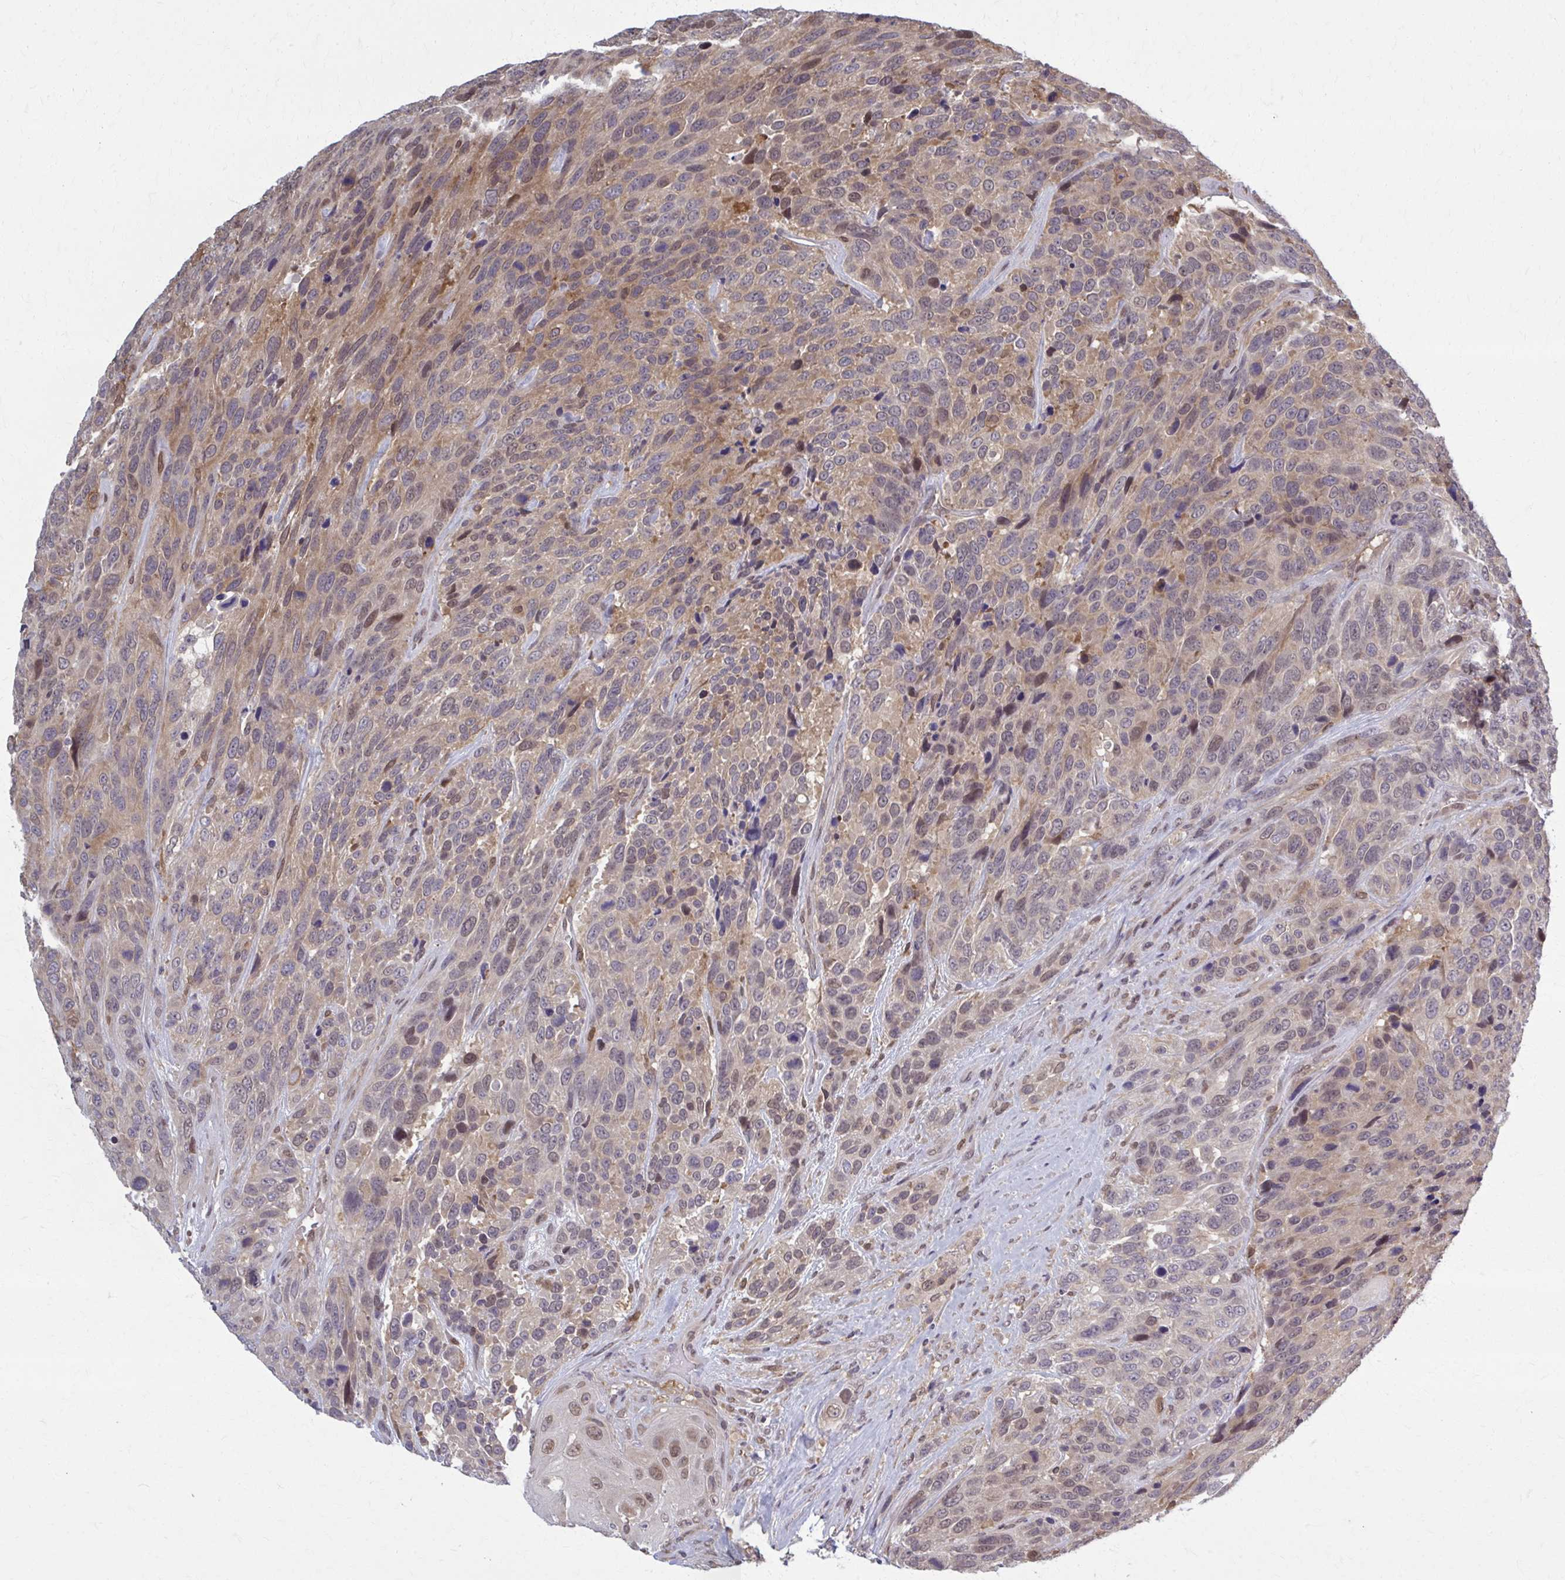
{"staining": {"intensity": "weak", "quantity": "25%-75%", "location": "cytoplasmic/membranous,nuclear"}, "tissue": "urothelial cancer", "cell_type": "Tumor cells", "image_type": "cancer", "snomed": [{"axis": "morphology", "description": "Urothelial carcinoma, High grade"}, {"axis": "topography", "description": "Urinary bladder"}], "caption": "High-power microscopy captured an IHC photomicrograph of urothelial carcinoma (high-grade), revealing weak cytoplasmic/membranous and nuclear expression in about 25%-75% of tumor cells.", "gene": "MDH1", "patient": {"sex": "female", "age": 70}}